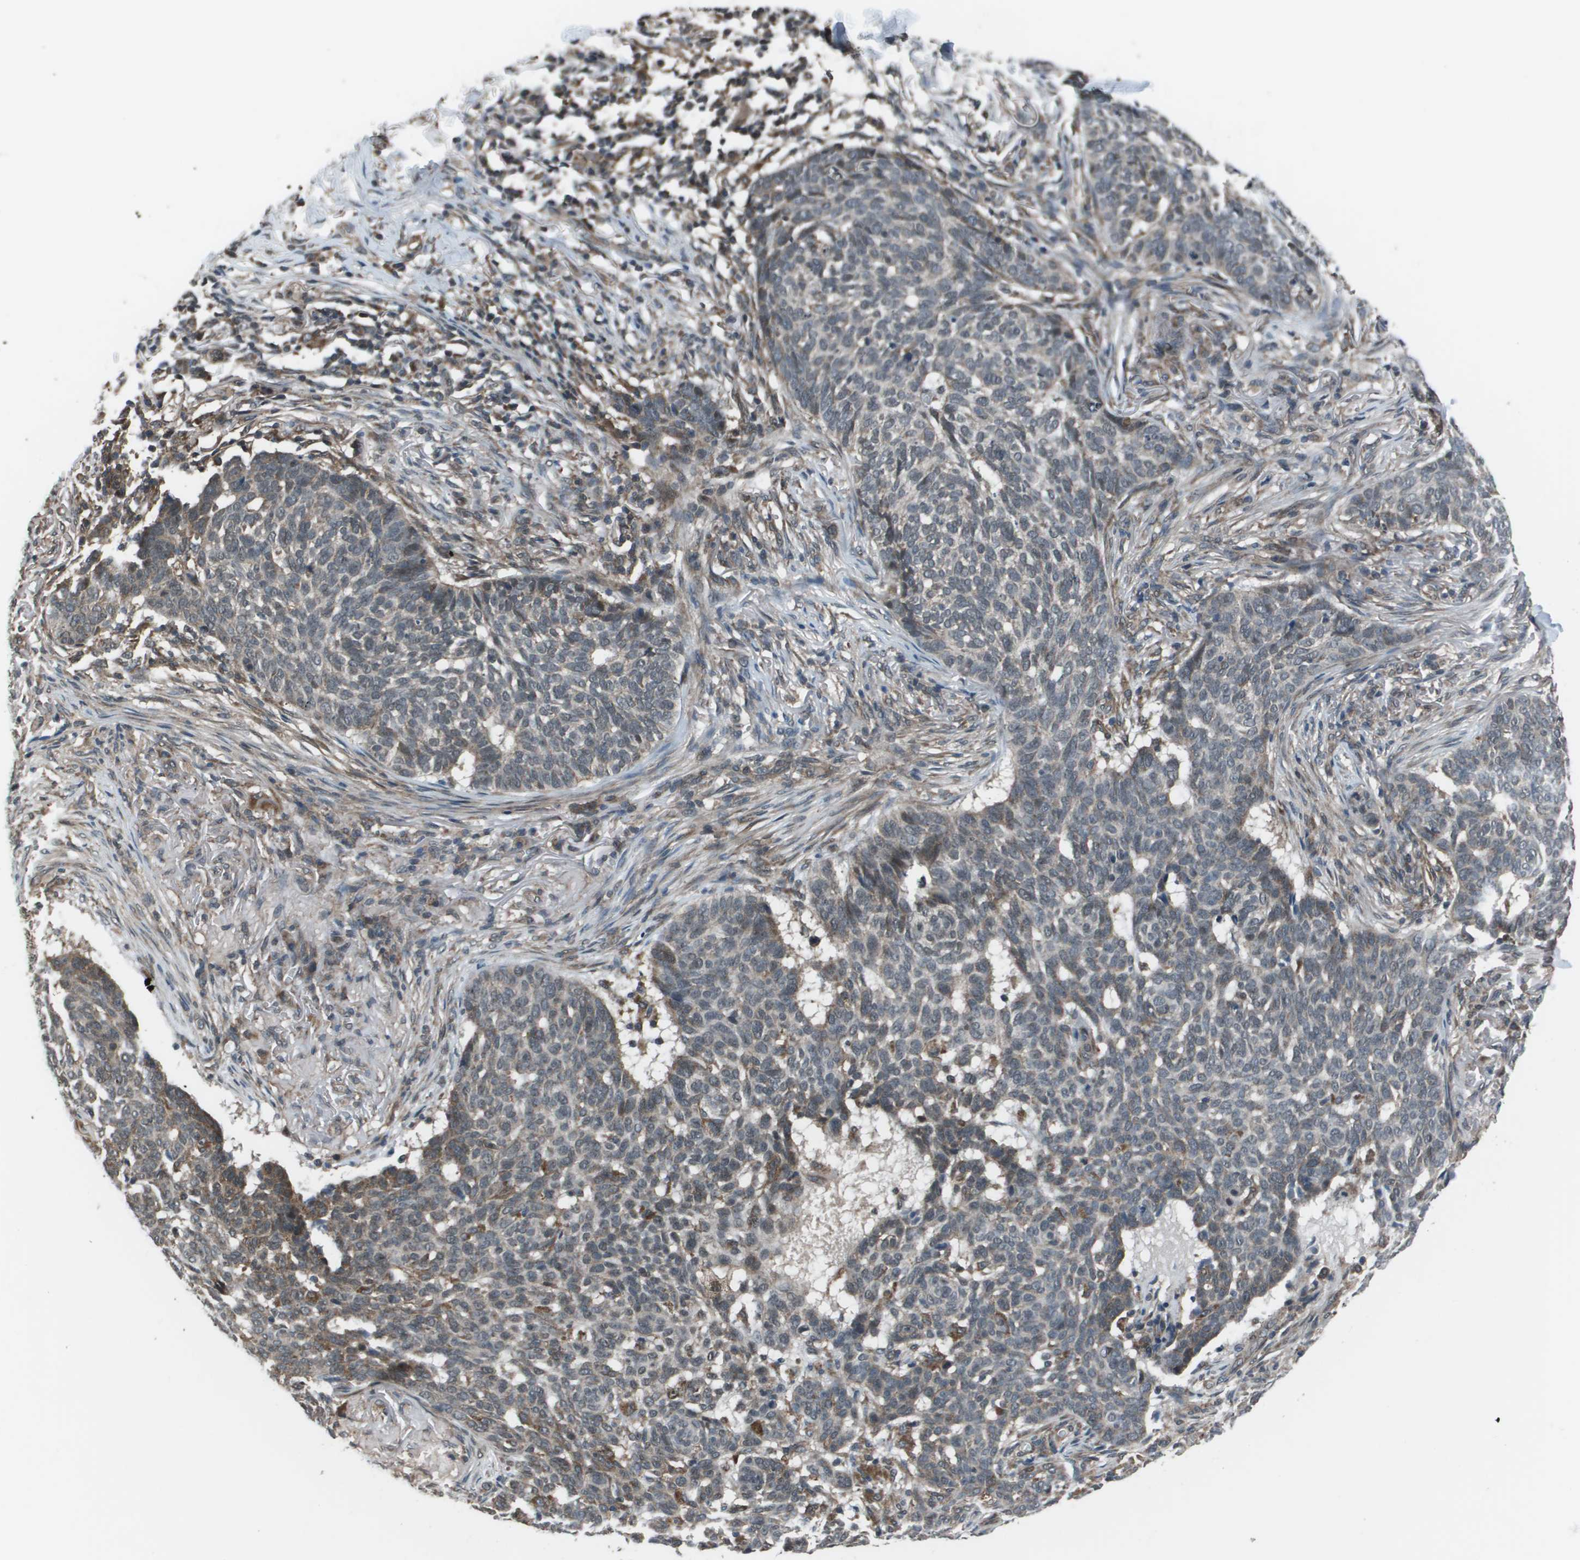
{"staining": {"intensity": "moderate", "quantity": "<25%", "location": "cytoplasmic/membranous"}, "tissue": "skin cancer", "cell_type": "Tumor cells", "image_type": "cancer", "snomed": [{"axis": "morphology", "description": "Basal cell carcinoma"}, {"axis": "topography", "description": "Skin"}], "caption": "Skin basal cell carcinoma stained for a protein (brown) reveals moderate cytoplasmic/membranous positive positivity in approximately <25% of tumor cells.", "gene": "PPFIA1", "patient": {"sex": "male", "age": 85}}